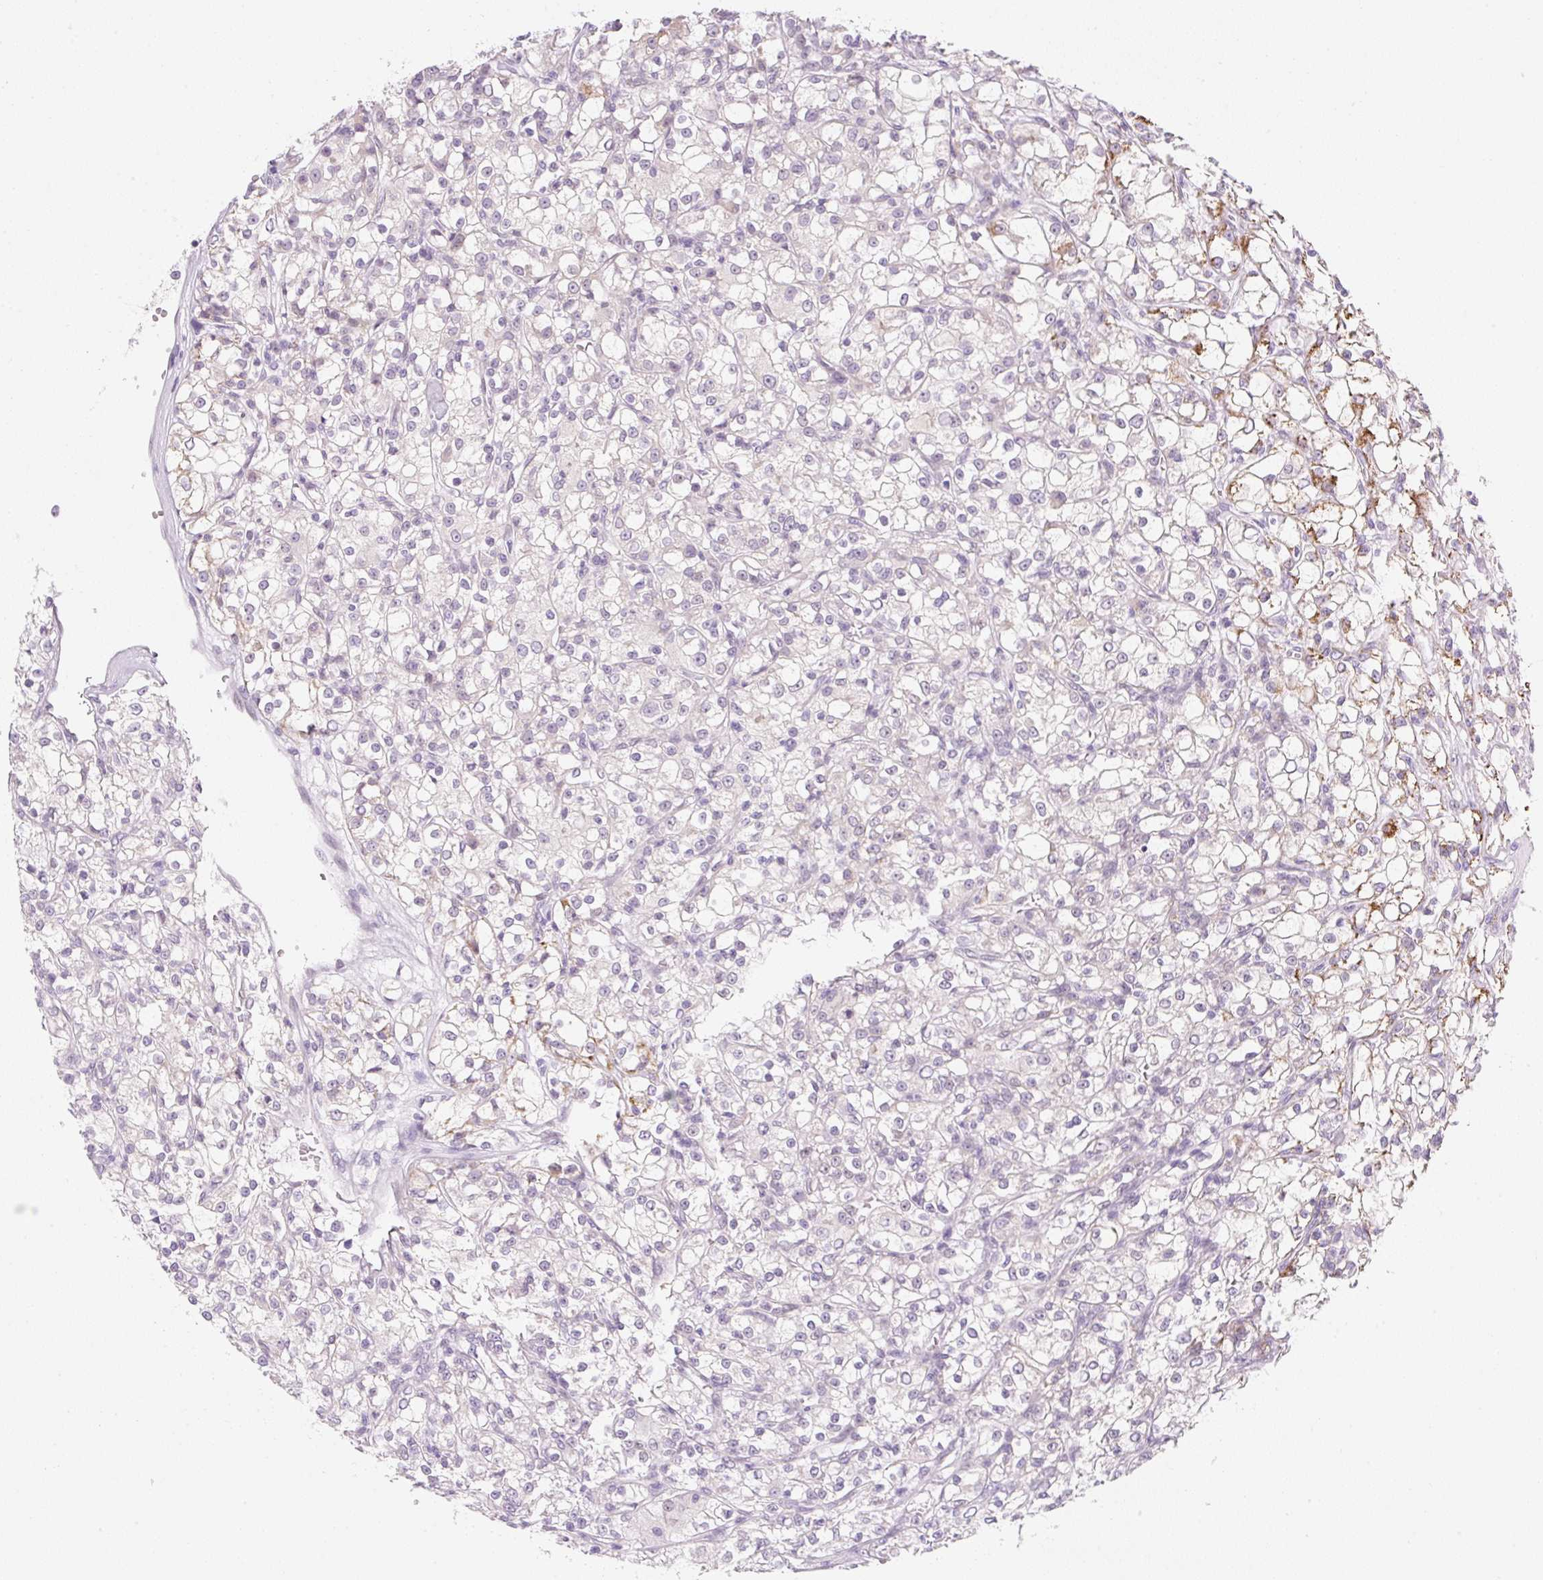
{"staining": {"intensity": "negative", "quantity": "none", "location": "none"}, "tissue": "renal cancer", "cell_type": "Tumor cells", "image_type": "cancer", "snomed": [{"axis": "morphology", "description": "Adenocarcinoma, NOS"}, {"axis": "topography", "description": "Kidney"}], "caption": "The photomicrograph demonstrates no significant positivity in tumor cells of adenocarcinoma (renal).", "gene": "SYNE3", "patient": {"sex": "female", "age": 59}}